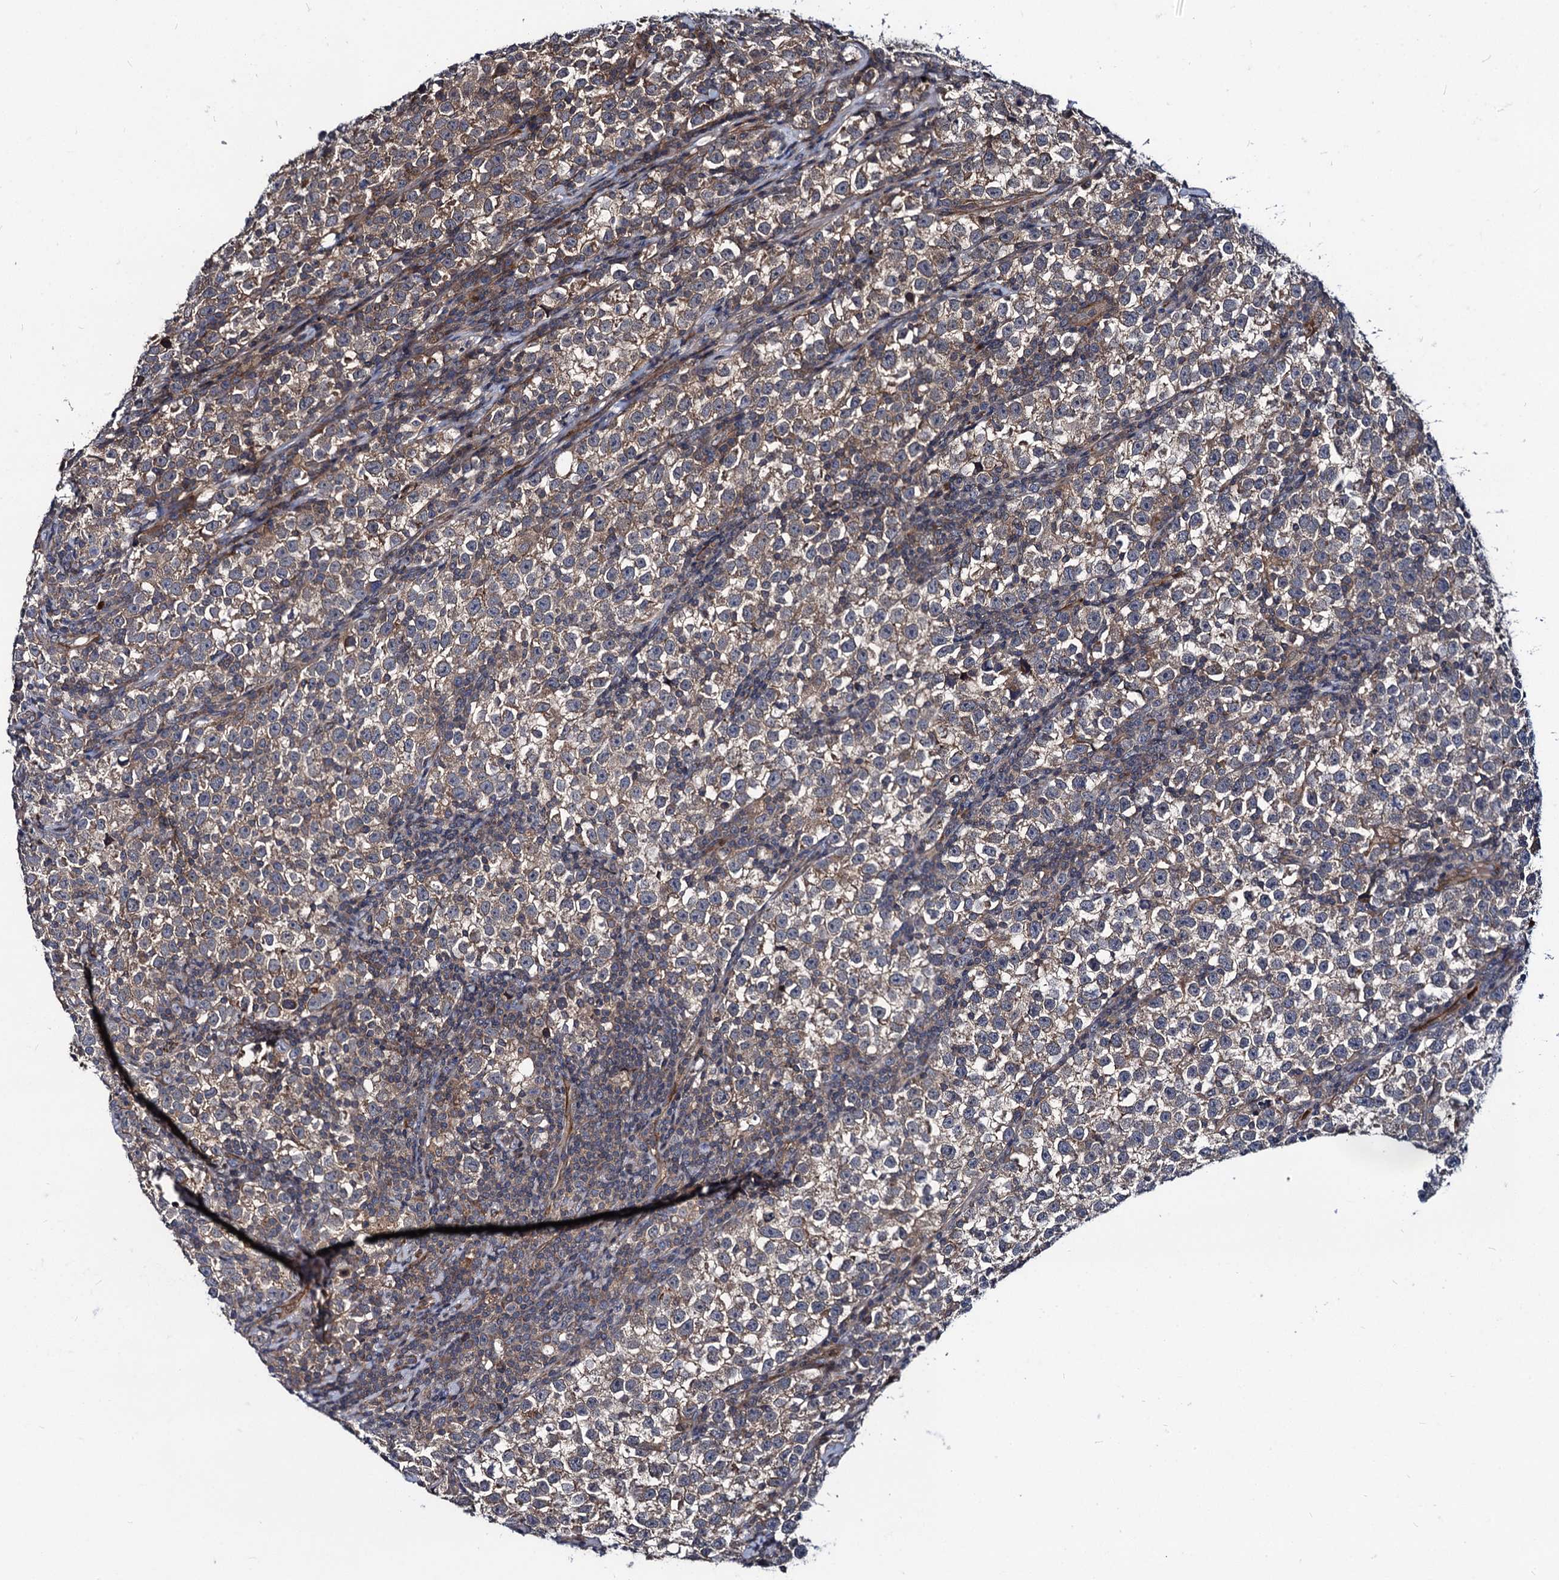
{"staining": {"intensity": "weak", "quantity": "25%-75%", "location": "cytoplasmic/membranous"}, "tissue": "testis cancer", "cell_type": "Tumor cells", "image_type": "cancer", "snomed": [{"axis": "morphology", "description": "Normal tissue, NOS"}, {"axis": "morphology", "description": "Seminoma, NOS"}, {"axis": "topography", "description": "Testis"}], "caption": "A histopathology image of human testis cancer (seminoma) stained for a protein demonstrates weak cytoplasmic/membranous brown staining in tumor cells. The protein of interest is stained brown, and the nuclei are stained in blue (DAB (3,3'-diaminobenzidine) IHC with brightfield microscopy, high magnification).", "gene": "KXD1", "patient": {"sex": "male", "age": 43}}